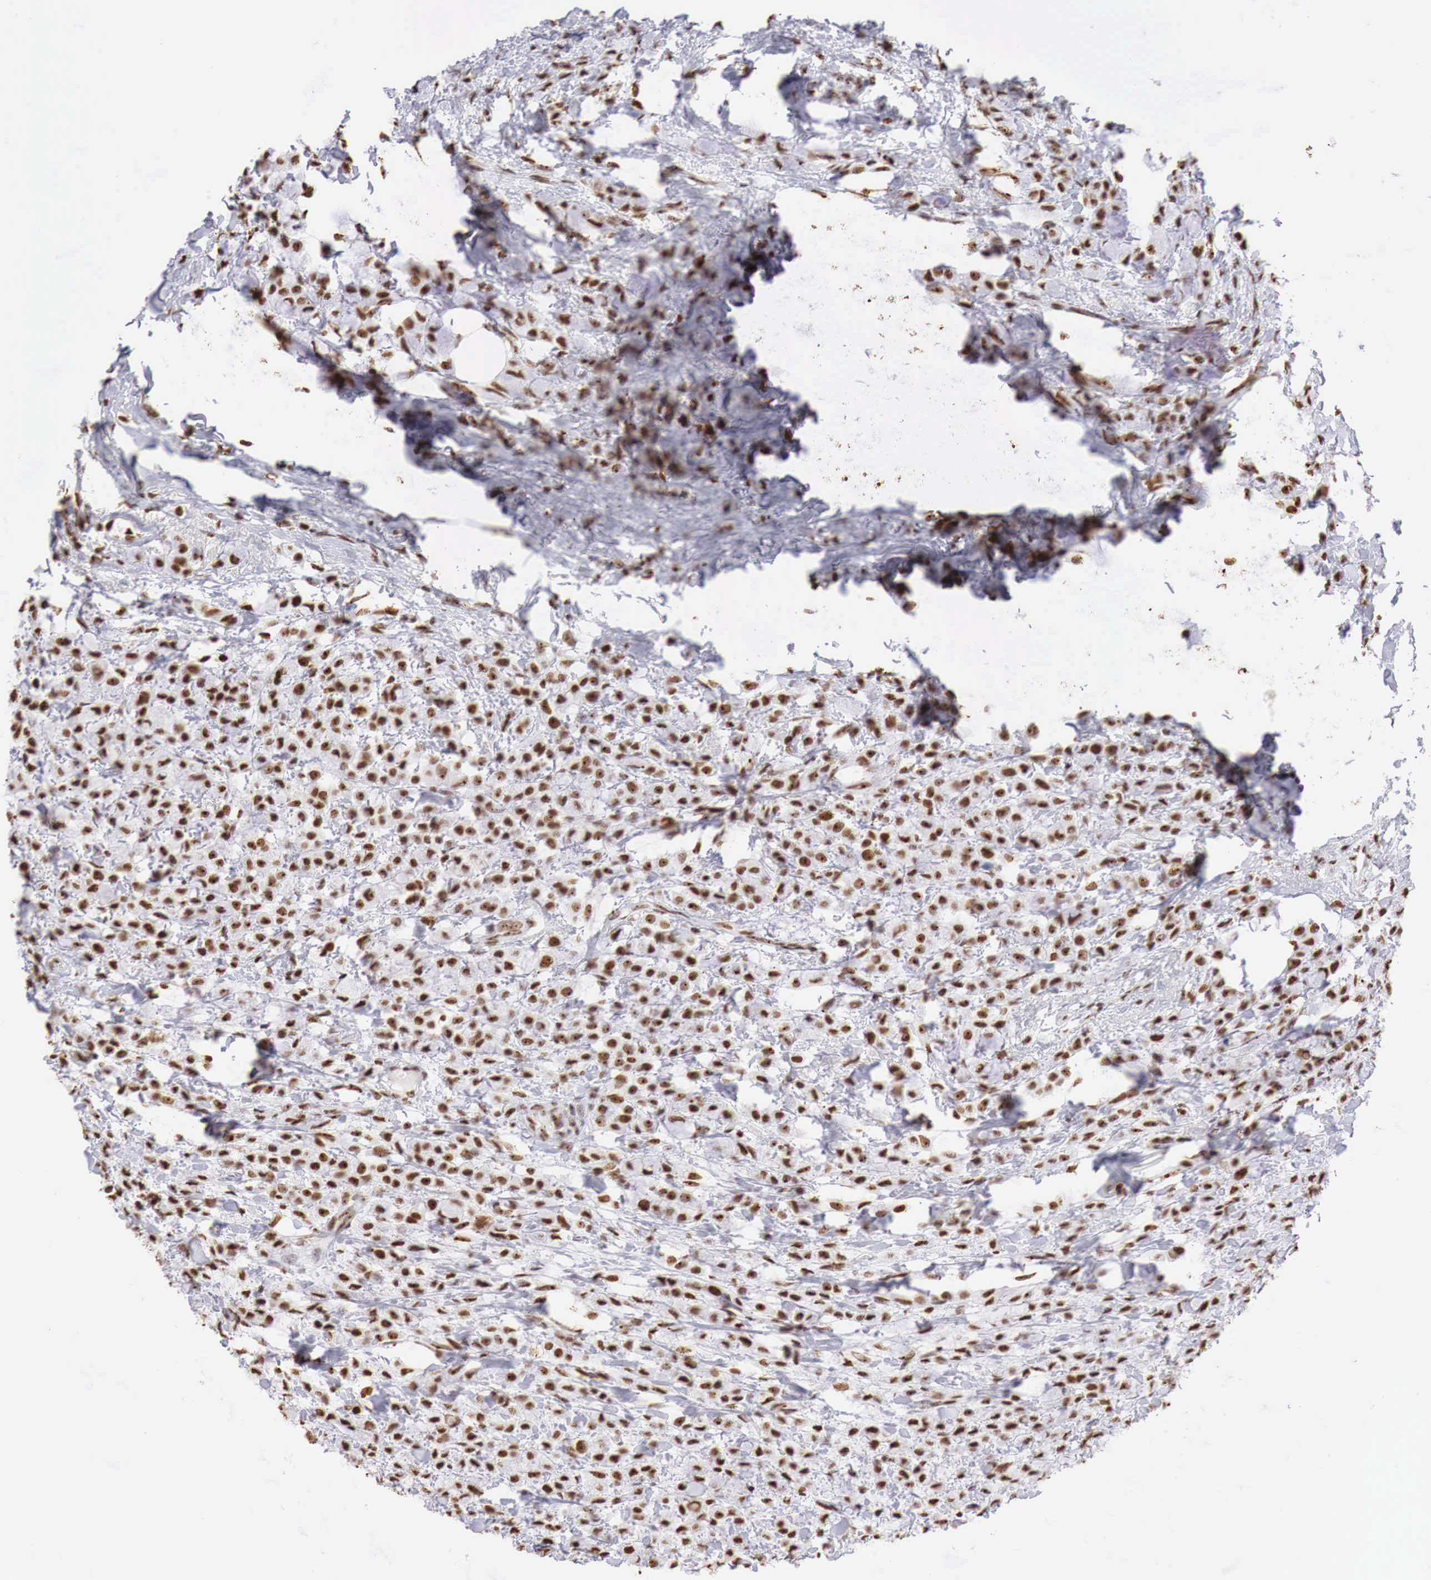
{"staining": {"intensity": "strong", "quantity": ">75%", "location": "nuclear"}, "tissue": "breast cancer", "cell_type": "Tumor cells", "image_type": "cancer", "snomed": [{"axis": "morphology", "description": "Lobular carcinoma"}, {"axis": "topography", "description": "Breast"}], "caption": "IHC (DAB (3,3'-diaminobenzidine)) staining of breast cancer exhibits strong nuclear protein positivity in about >75% of tumor cells.", "gene": "DKC1", "patient": {"sex": "female", "age": 85}}